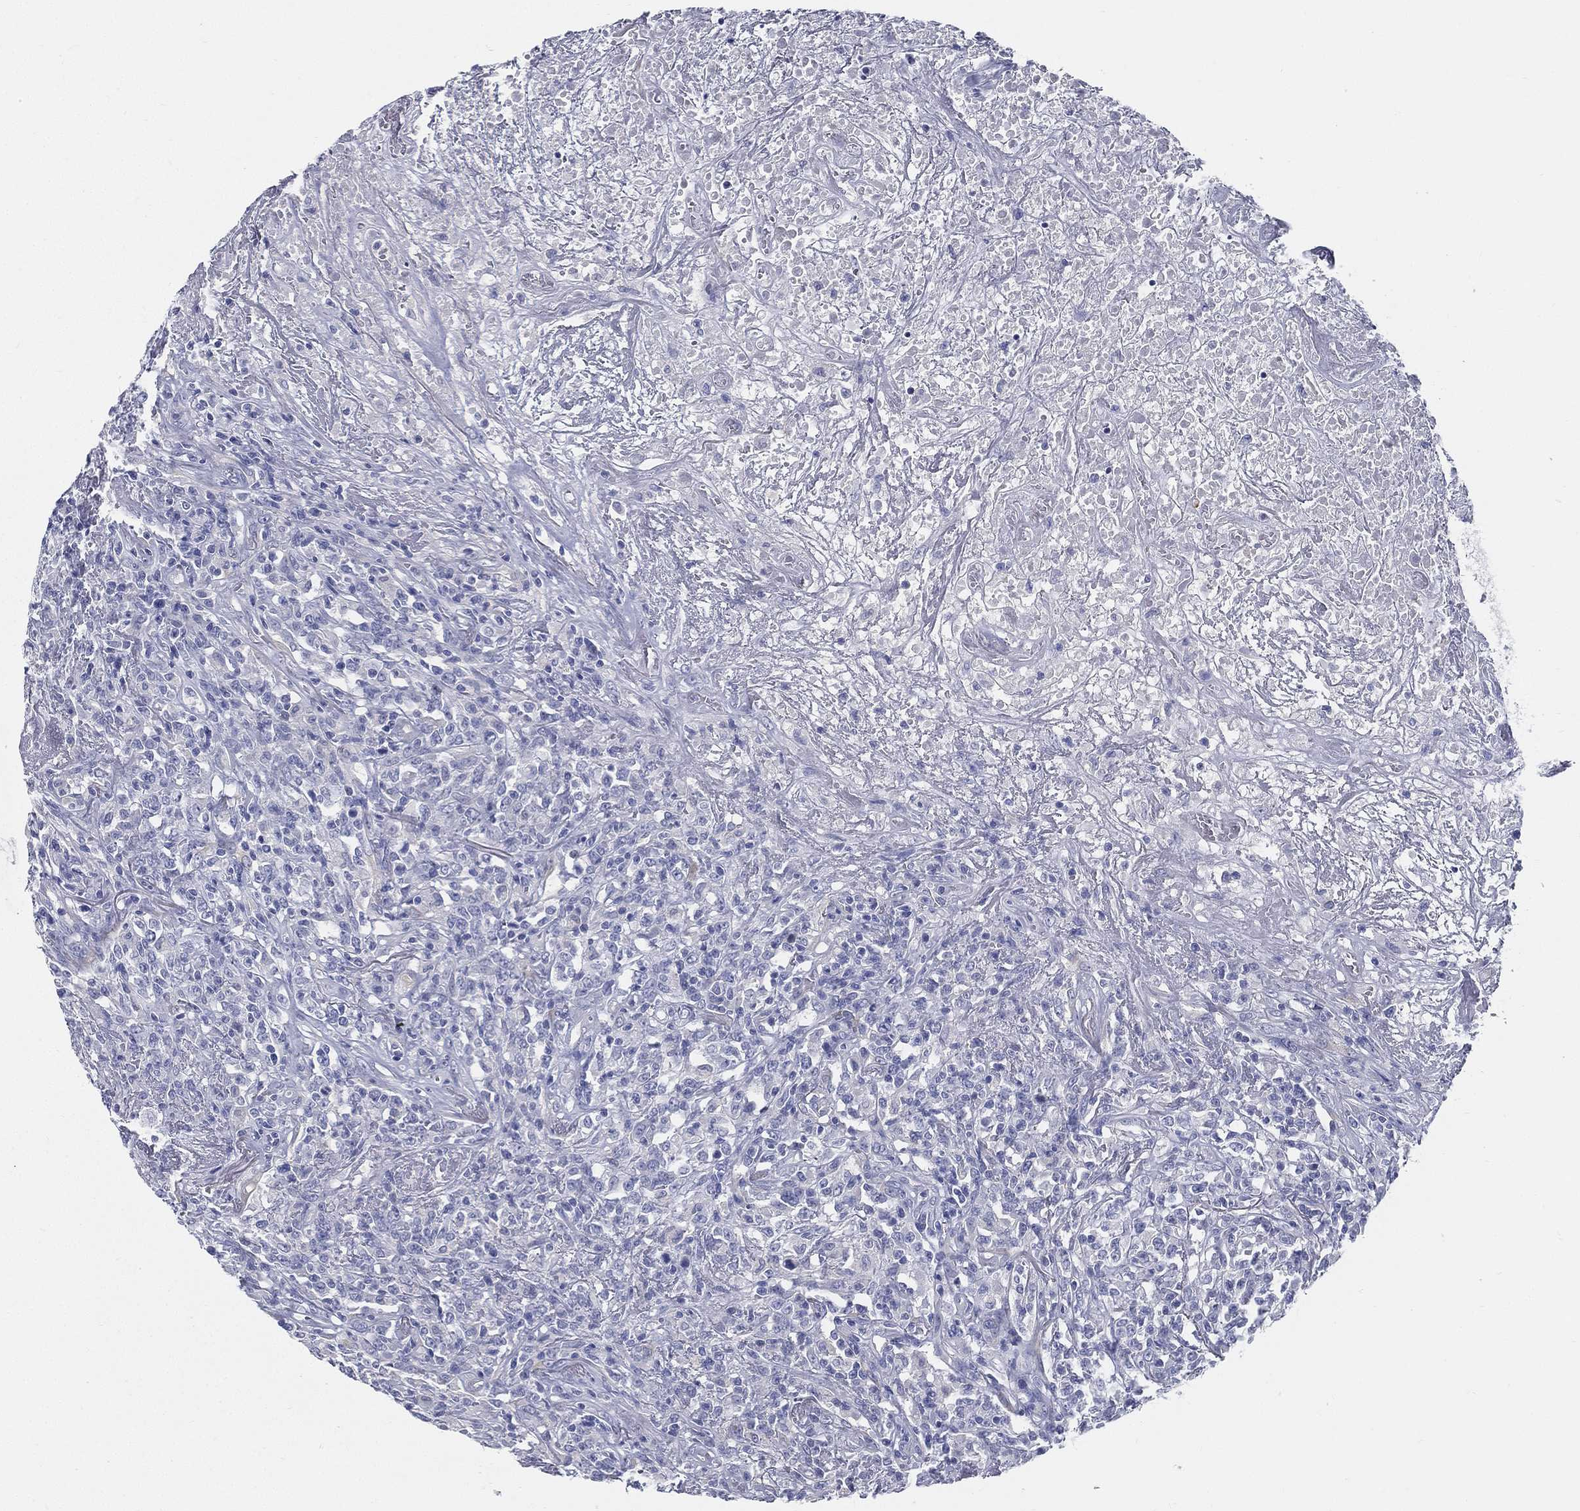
{"staining": {"intensity": "negative", "quantity": "none", "location": "none"}, "tissue": "lymphoma", "cell_type": "Tumor cells", "image_type": "cancer", "snomed": [{"axis": "morphology", "description": "Malignant lymphoma, non-Hodgkin's type, High grade"}, {"axis": "topography", "description": "Lung"}], "caption": "Immunohistochemistry (IHC) photomicrograph of high-grade malignant lymphoma, non-Hodgkin's type stained for a protein (brown), which exhibits no expression in tumor cells. The staining was performed using DAB (3,3'-diaminobenzidine) to visualize the protein expression in brown, while the nuclei were stained in blue with hematoxylin (Magnification: 20x).", "gene": "STS", "patient": {"sex": "male", "age": 79}}